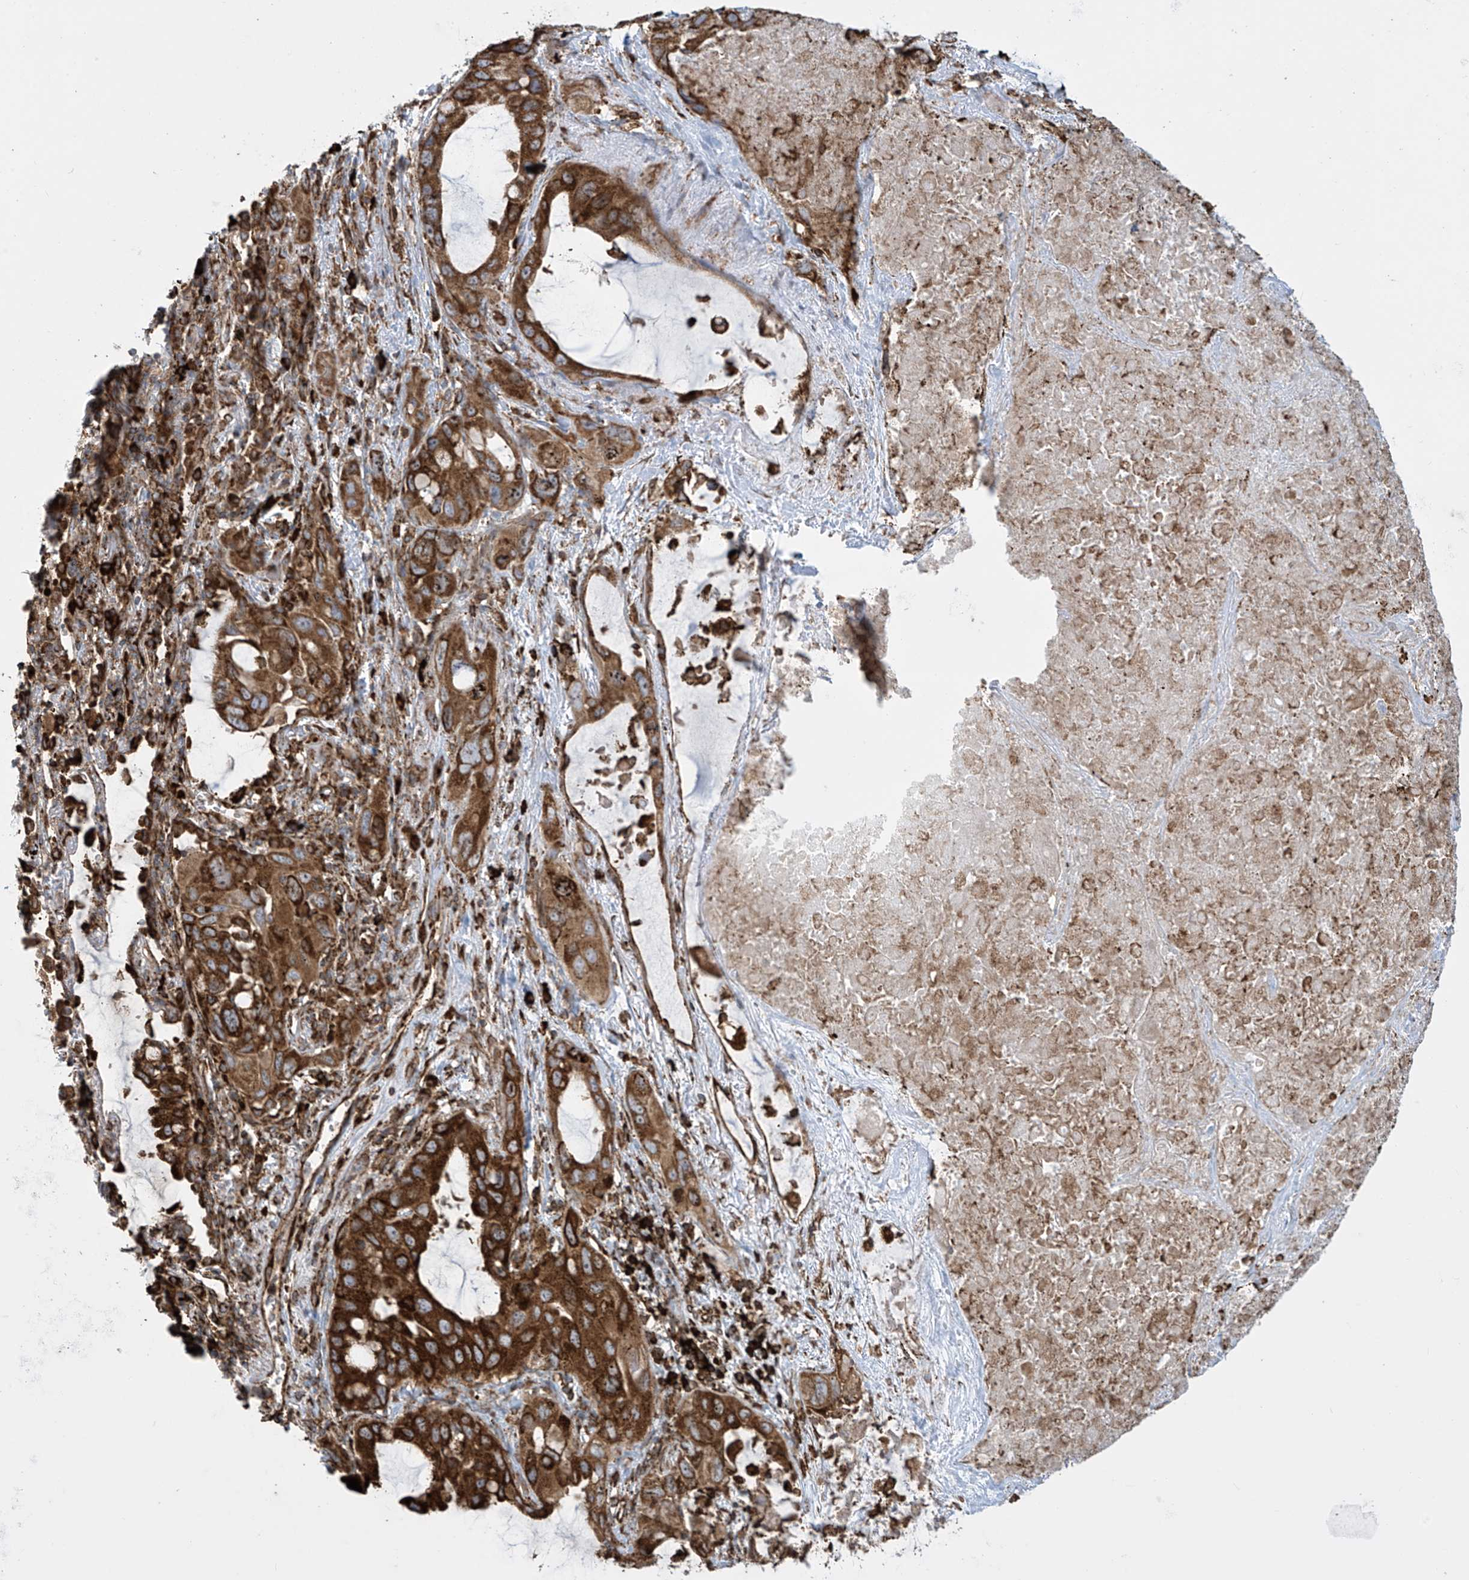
{"staining": {"intensity": "strong", "quantity": ">75%", "location": "cytoplasmic/membranous"}, "tissue": "lung cancer", "cell_type": "Tumor cells", "image_type": "cancer", "snomed": [{"axis": "morphology", "description": "Squamous cell carcinoma, NOS"}, {"axis": "topography", "description": "Lung"}], "caption": "DAB immunohistochemical staining of human squamous cell carcinoma (lung) exhibits strong cytoplasmic/membranous protein staining in approximately >75% of tumor cells.", "gene": "MX1", "patient": {"sex": "female", "age": 73}}